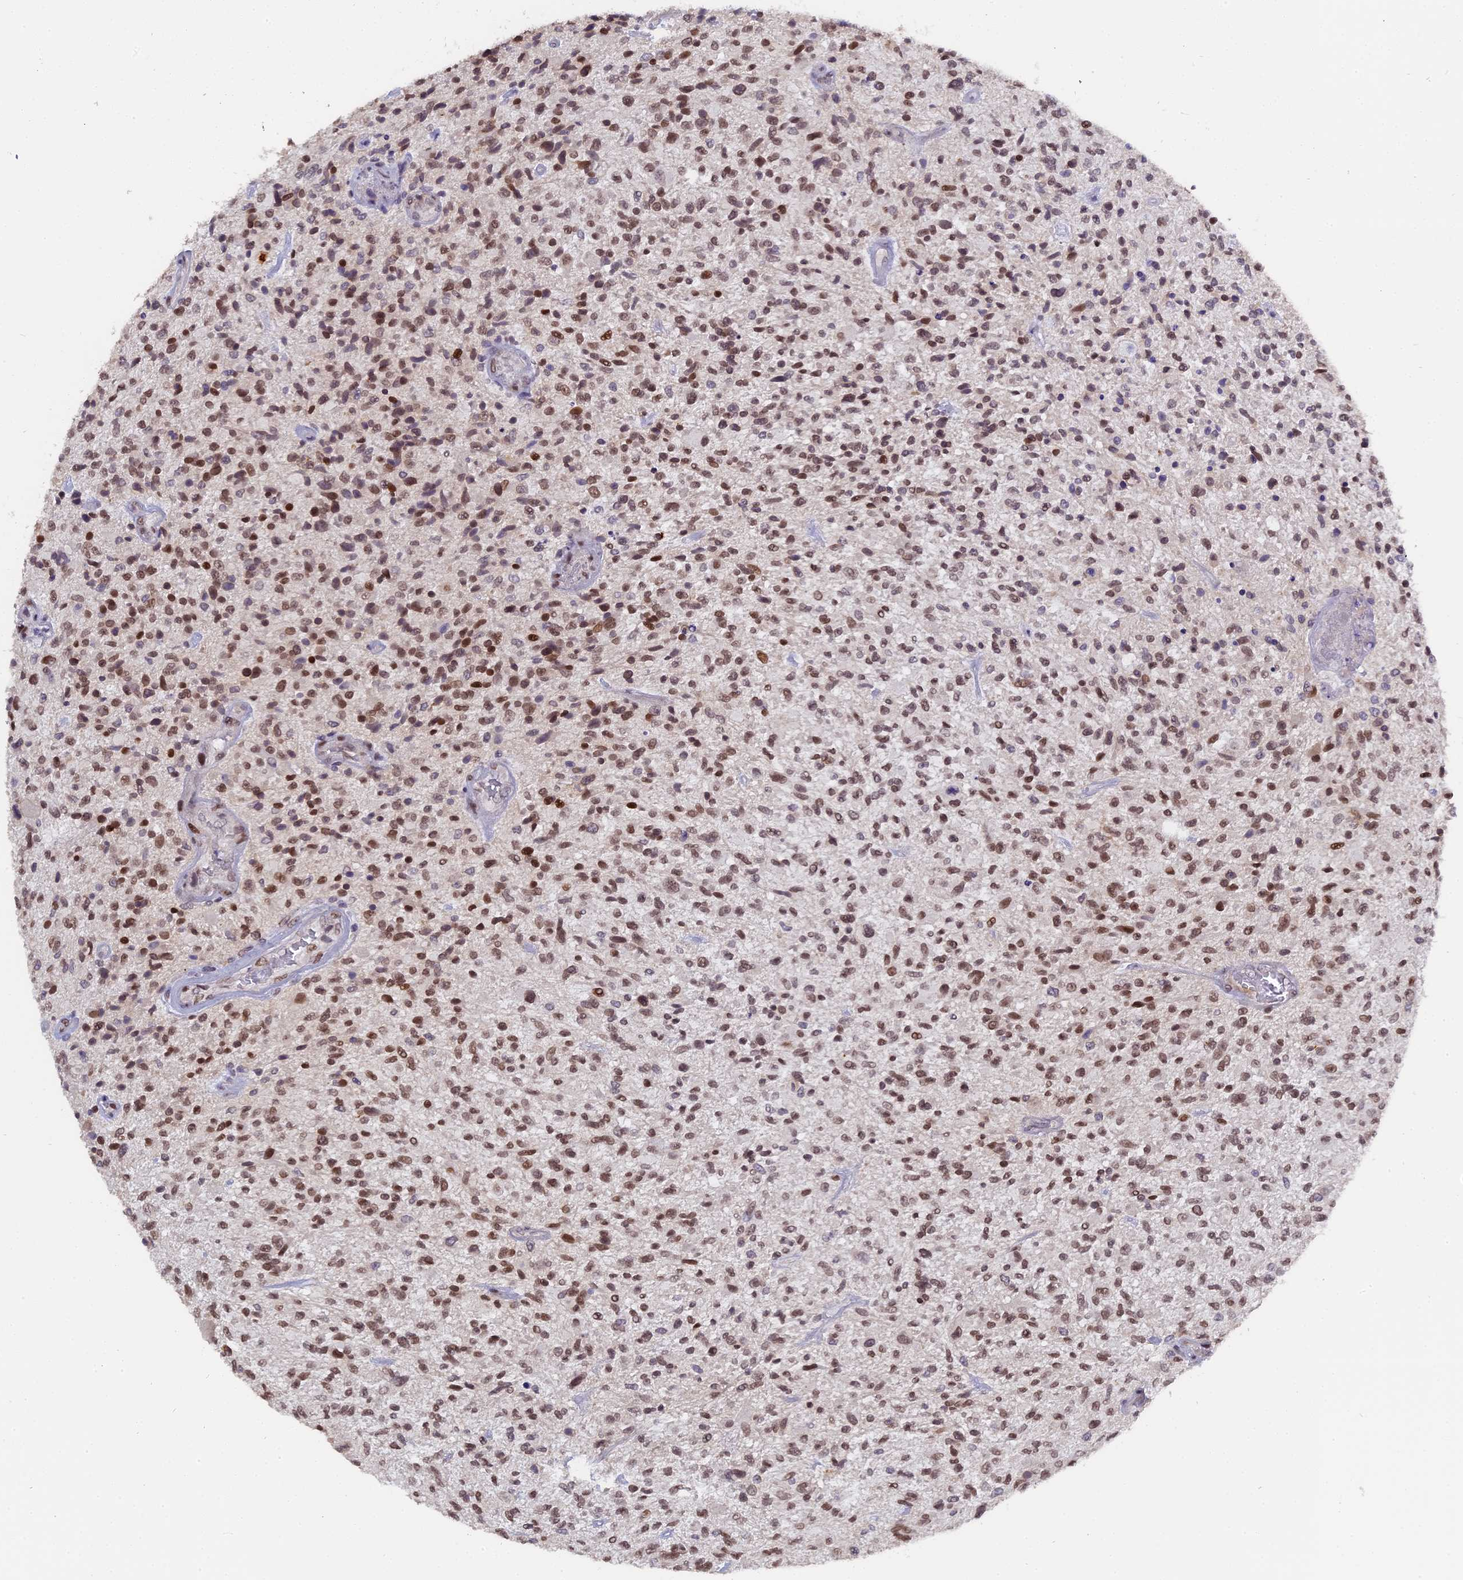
{"staining": {"intensity": "moderate", "quantity": ">75%", "location": "nuclear"}, "tissue": "glioma", "cell_type": "Tumor cells", "image_type": "cancer", "snomed": [{"axis": "morphology", "description": "Glioma, malignant, High grade"}, {"axis": "topography", "description": "Brain"}], "caption": "Immunohistochemical staining of malignant glioma (high-grade) demonstrates medium levels of moderate nuclear protein staining in approximately >75% of tumor cells. The protein is stained brown, and the nuclei are stained in blue (DAB (3,3'-diaminobenzidine) IHC with brightfield microscopy, high magnification).", "gene": "PYGO1", "patient": {"sex": "male", "age": 47}}